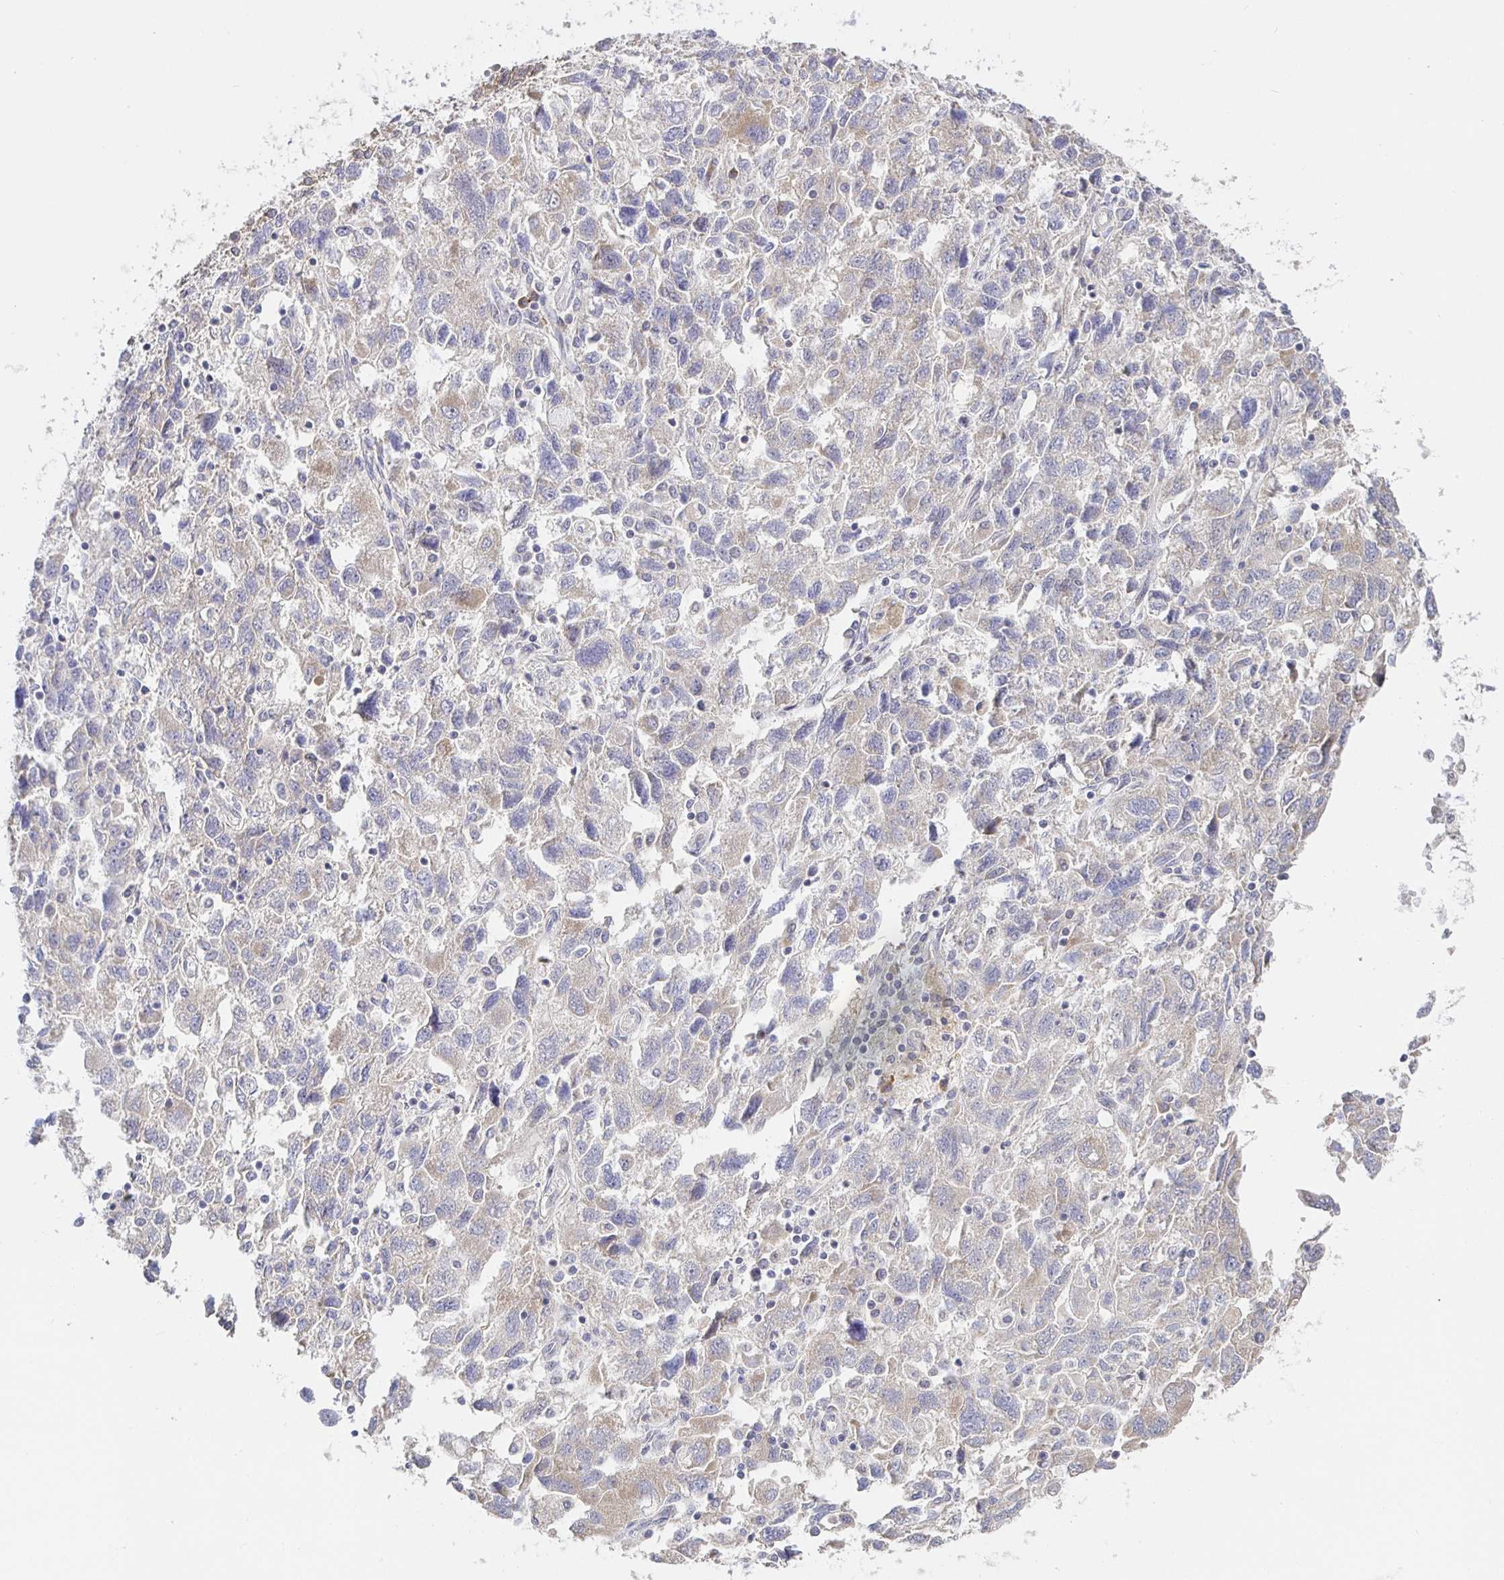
{"staining": {"intensity": "weak", "quantity": "<25%", "location": "cytoplasmic/membranous"}, "tissue": "ovarian cancer", "cell_type": "Tumor cells", "image_type": "cancer", "snomed": [{"axis": "morphology", "description": "Carcinoma, NOS"}, {"axis": "morphology", "description": "Cystadenocarcinoma, serous, NOS"}, {"axis": "topography", "description": "Ovary"}], "caption": "Immunohistochemical staining of serous cystadenocarcinoma (ovarian) exhibits no significant expression in tumor cells.", "gene": "ZDHHC11", "patient": {"sex": "female", "age": 69}}